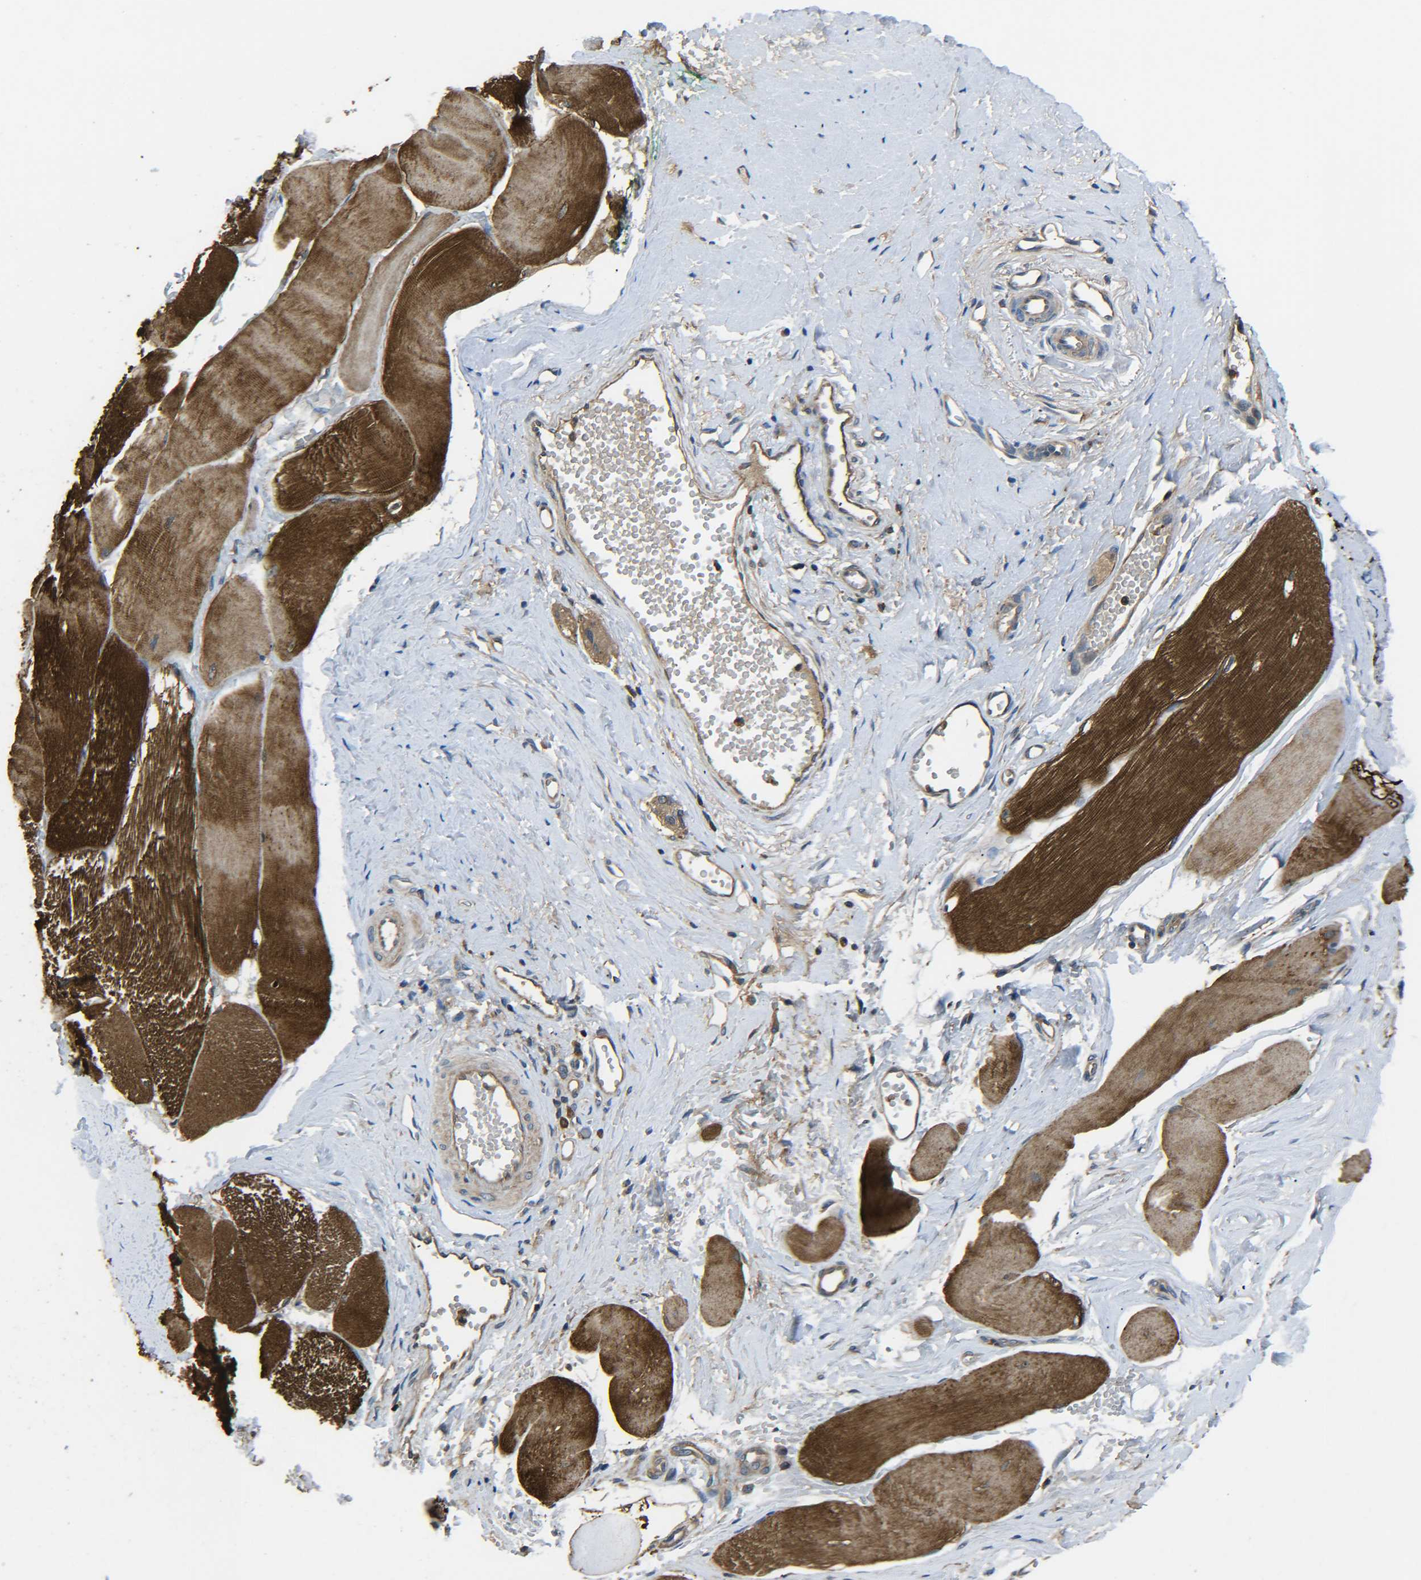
{"staining": {"intensity": "strong", "quantity": ">75%", "location": "cytoplasmic/membranous"}, "tissue": "skeletal muscle", "cell_type": "Myocytes", "image_type": "normal", "snomed": [{"axis": "morphology", "description": "Normal tissue, NOS"}, {"axis": "morphology", "description": "Squamous cell carcinoma, NOS"}, {"axis": "topography", "description": "Skeletal muscle"}], "caption": "Normal skeletal muscle displays strong cytoplasmic/membranous expression in approximately >75% of myocytes Using DAB (3,3'-diaminobenzidine) (brown) and hematoxylin (blue) stains, captured at high magnification using brightfield microscopy..", "gene": "PREB", "patient": {"sex": "male", "age": 51}}